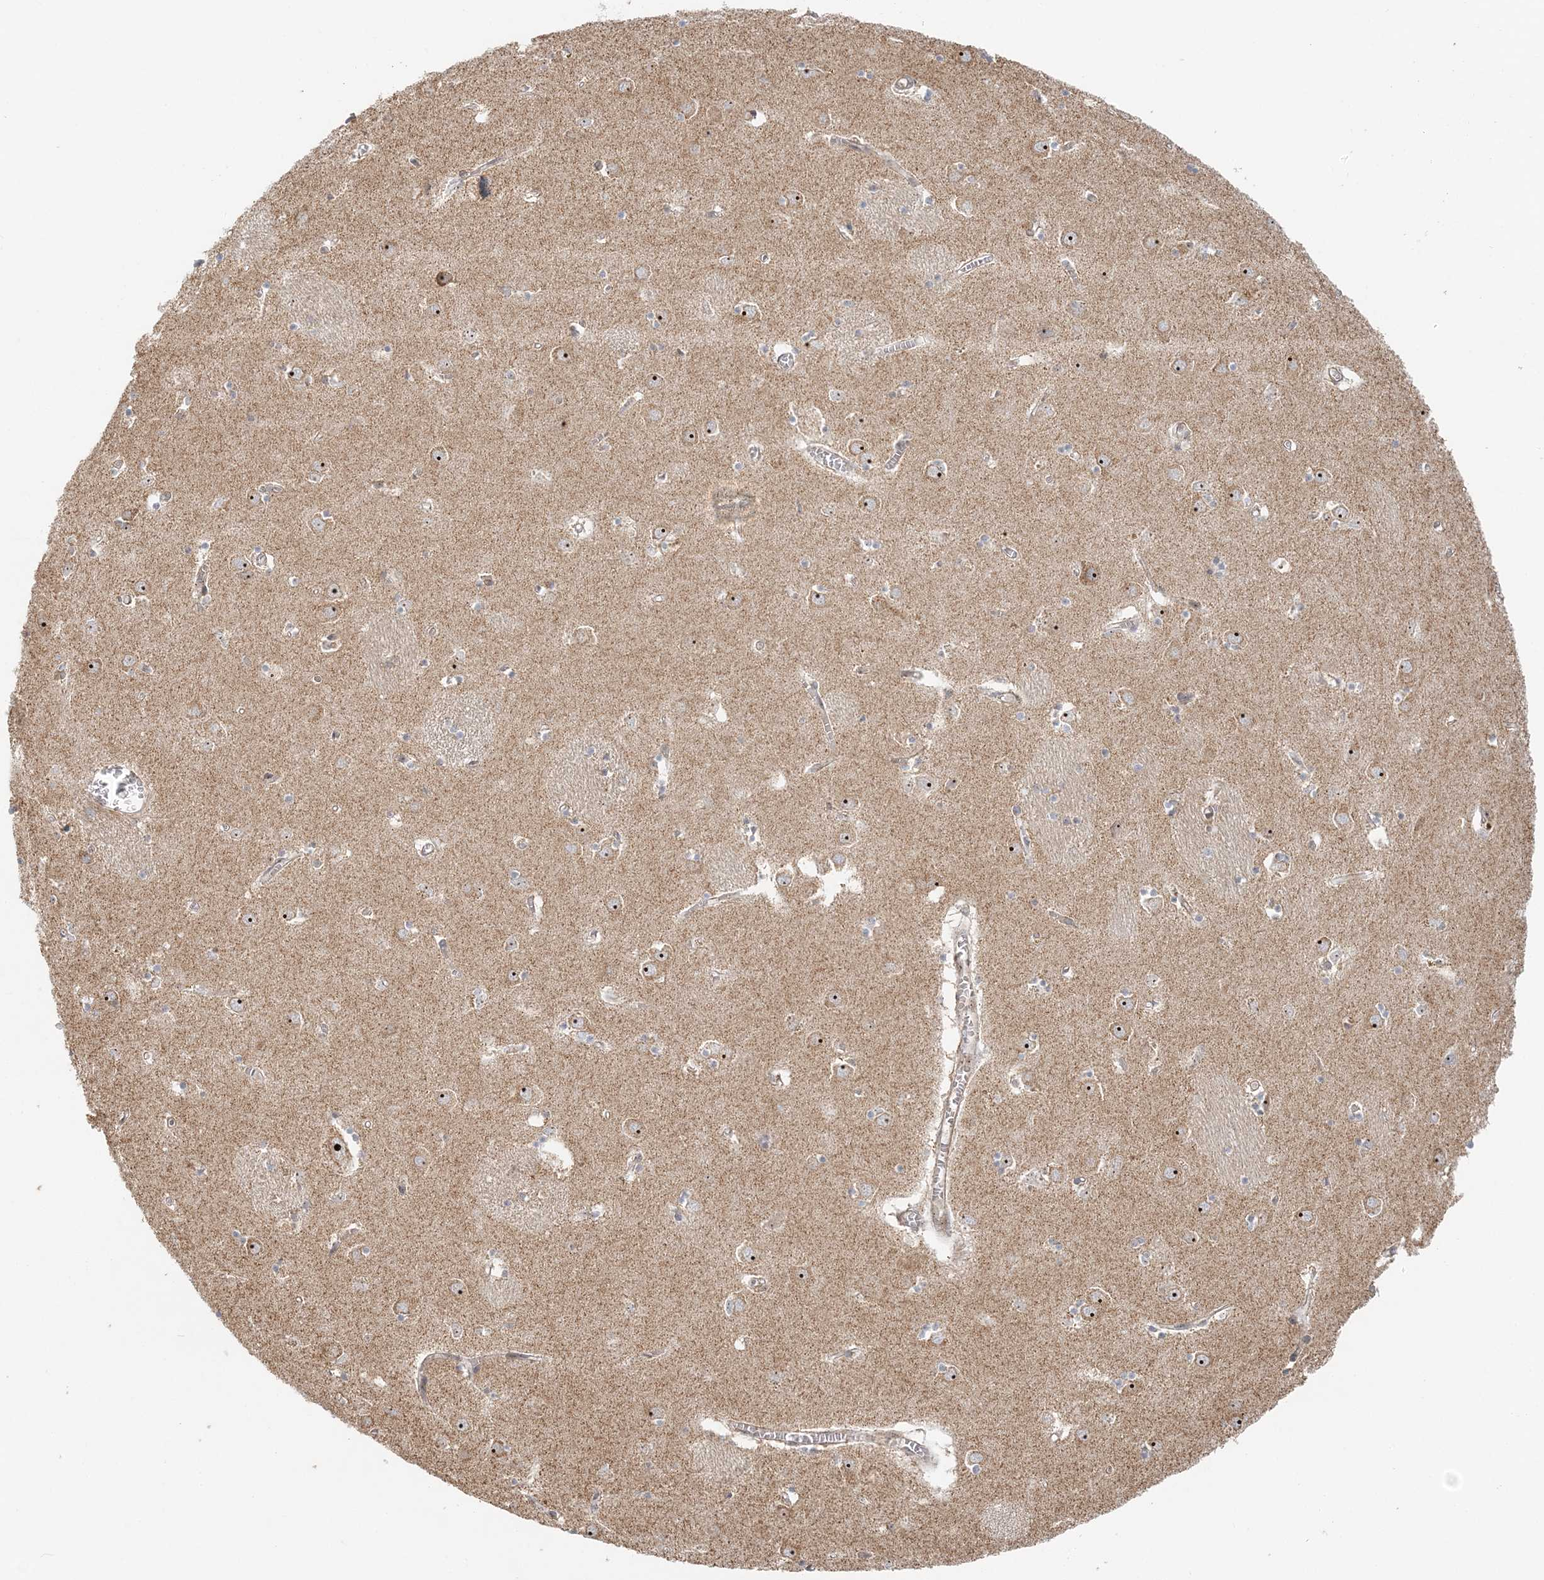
{"staining": {"intensity": "weak", "quantity": "<25%", "location": "cytoplasmic/membranous"}, "tissue": "caudate", "cell_type": "Glial cells", "image_type": "normal", "snomed": [{"axis": "morphology", "description": "Normal tissue, NOS"}, {"axis": "topography", "description": "Lateral ventricle wall"}], "caption": "A photomicrograph of human caudate is negative for staining in glial cells. (Stains: DAB immunohistochemistry (IHC) with hematoxylin counter stain, Microscopy: brightfield microscopy at high magnification).", "gene": "UBE2F", "patient": {"sex": "male", "age": 70}}